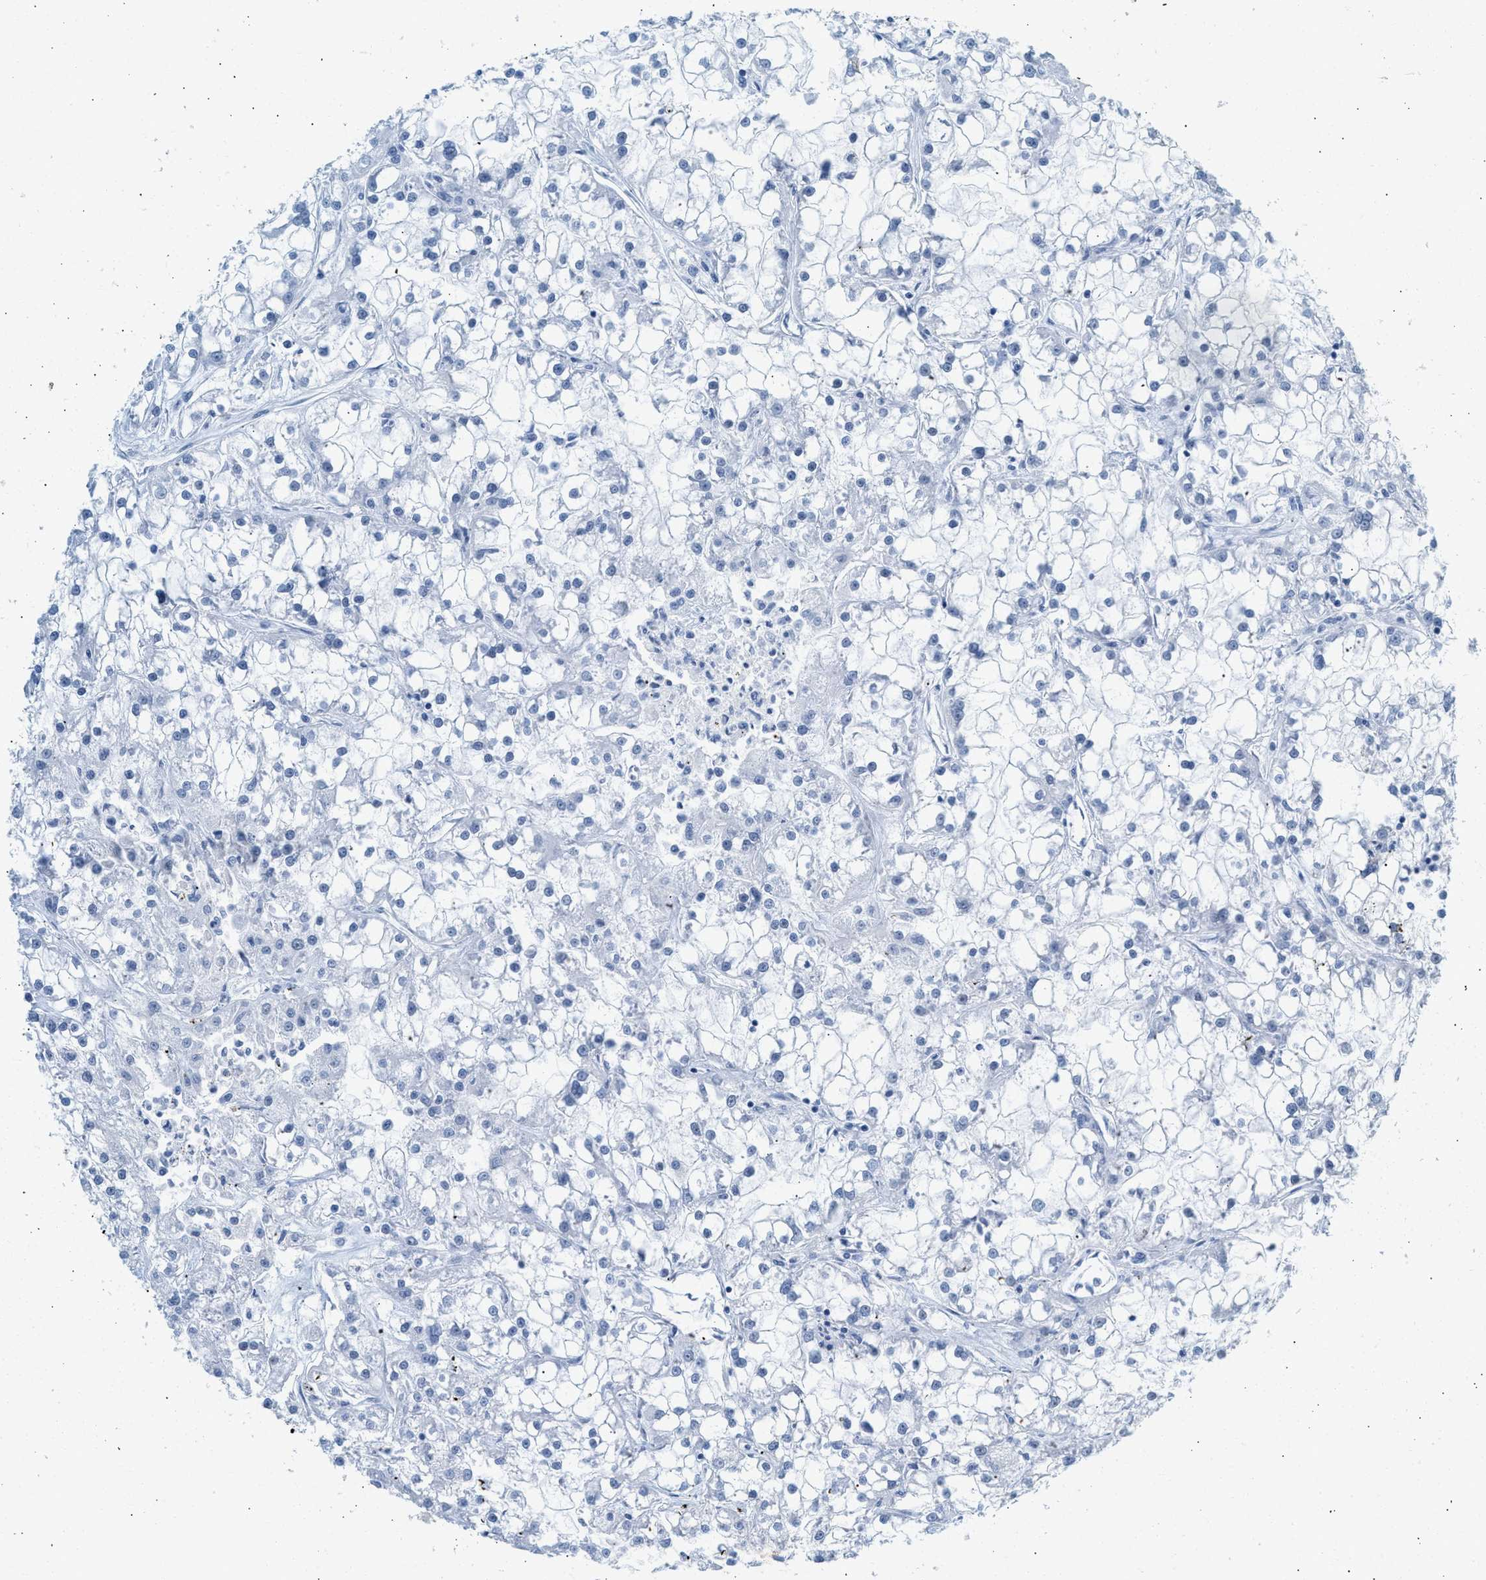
{"staining": {"intensity": "negative", "quantity": "none", "location": "none"}, "tissue": "renal cancer", "cell_type": "Tumor cells", "image_type": "cancer", "snomed": [{"axis": "morphology", "description": "Adenocarcinoma, NOS"}, {"axis": "topography", "description": "Kidney"}], "caption": "Human renal cancer (adenocarcinoma) stained for a protein using immunohistochemistry demonstrates no staining in tumor cells.", "gene": "HHATL", "patient": {"sex": "female", "age": 52}}